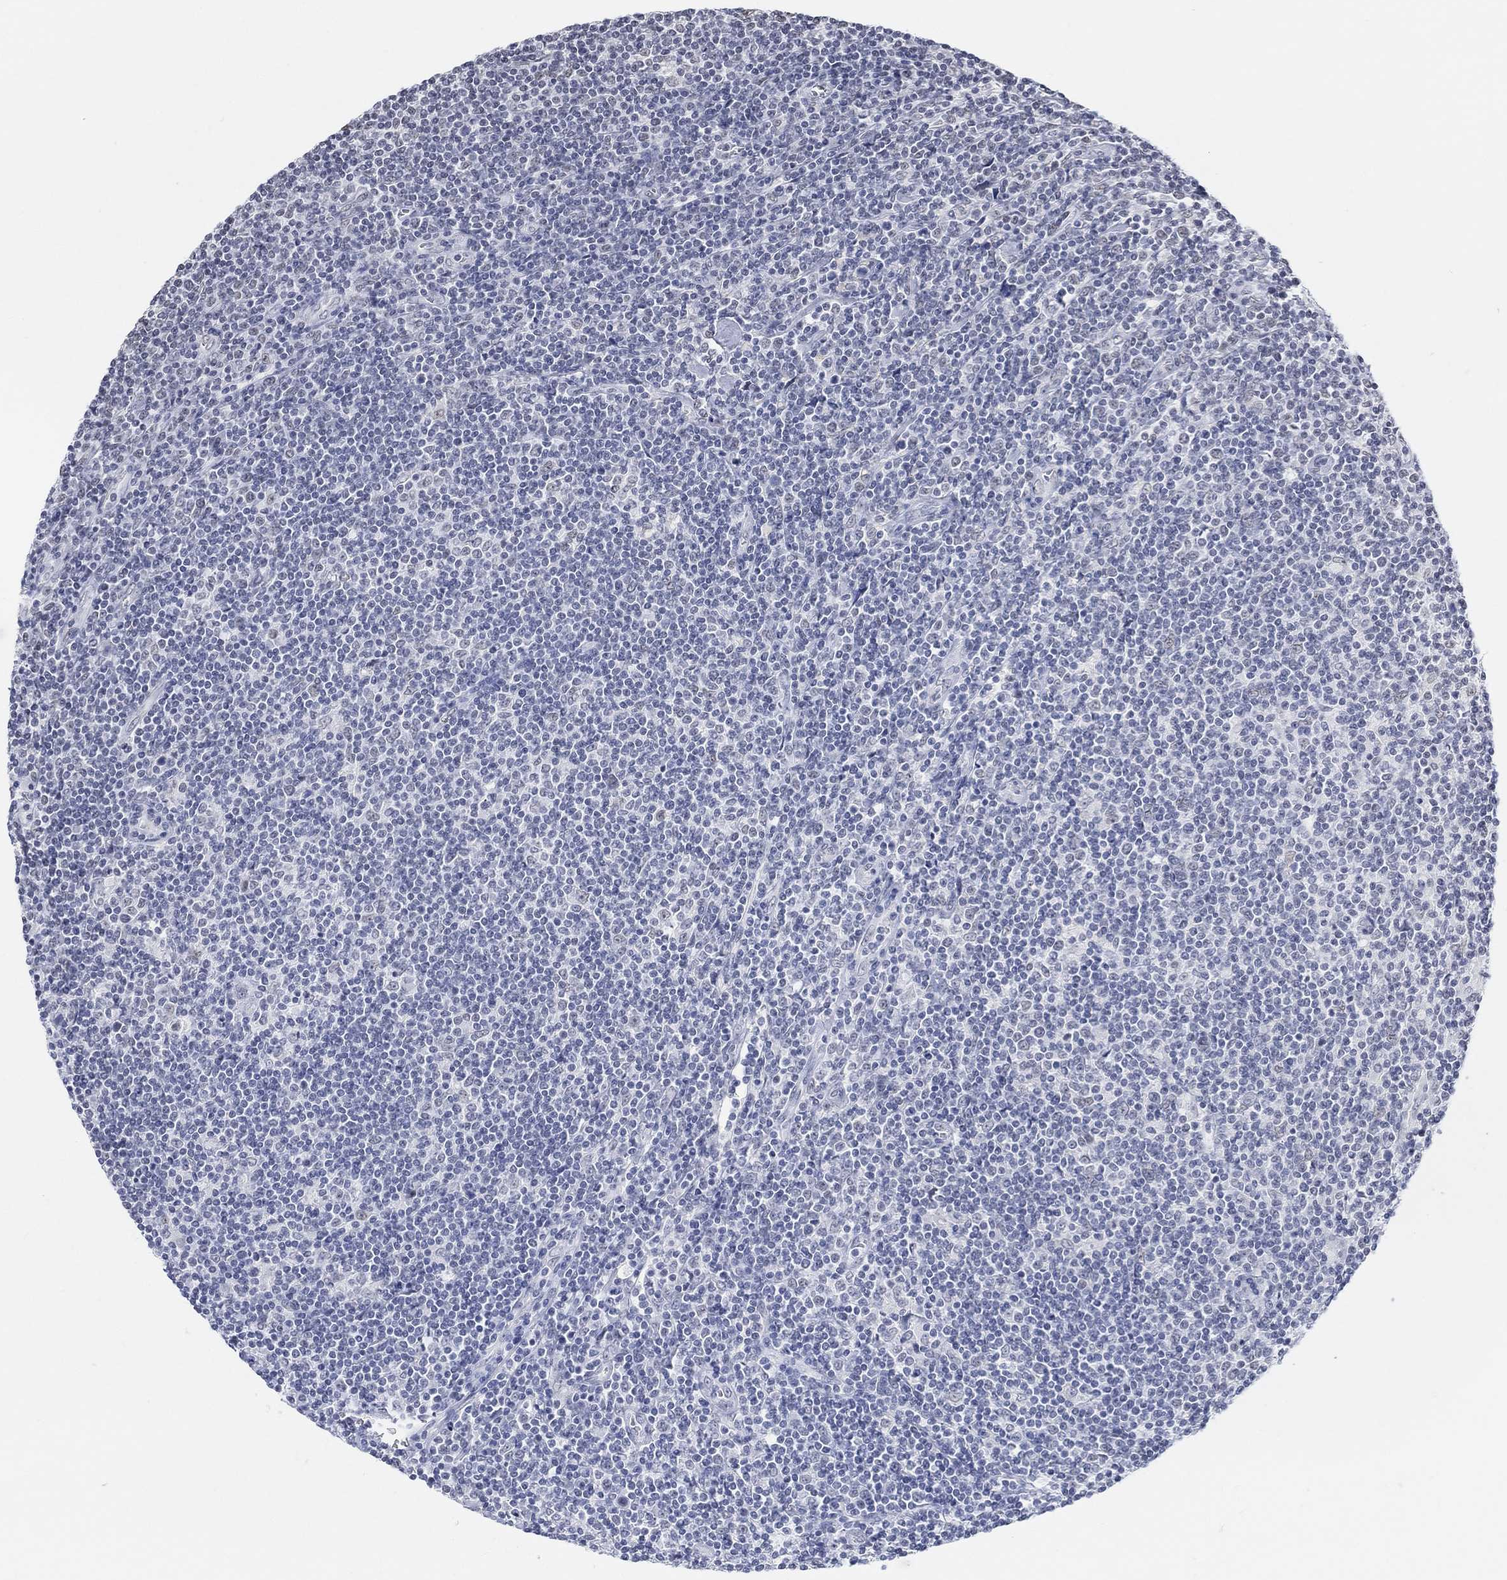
{"staining": {"intensity": "negative", "quantity": "none", "location": "none"}, "tissue": "lymphoma", "cell_type": "Tumor cells", "image_type": "cancer", "snomed": [{"axis": "morphology", "description": "Hodgkin's disease, NOS"}, {"axis": "topography", "description": "Lymph node"}], "caption": "A high-resolution photomicrograph shows immunohistochemistry staining of lymphoma, which exhibits no significant positivity in tumor cells.", "gene": "PURG", "patient": {"sex": "male", "age": 40}}